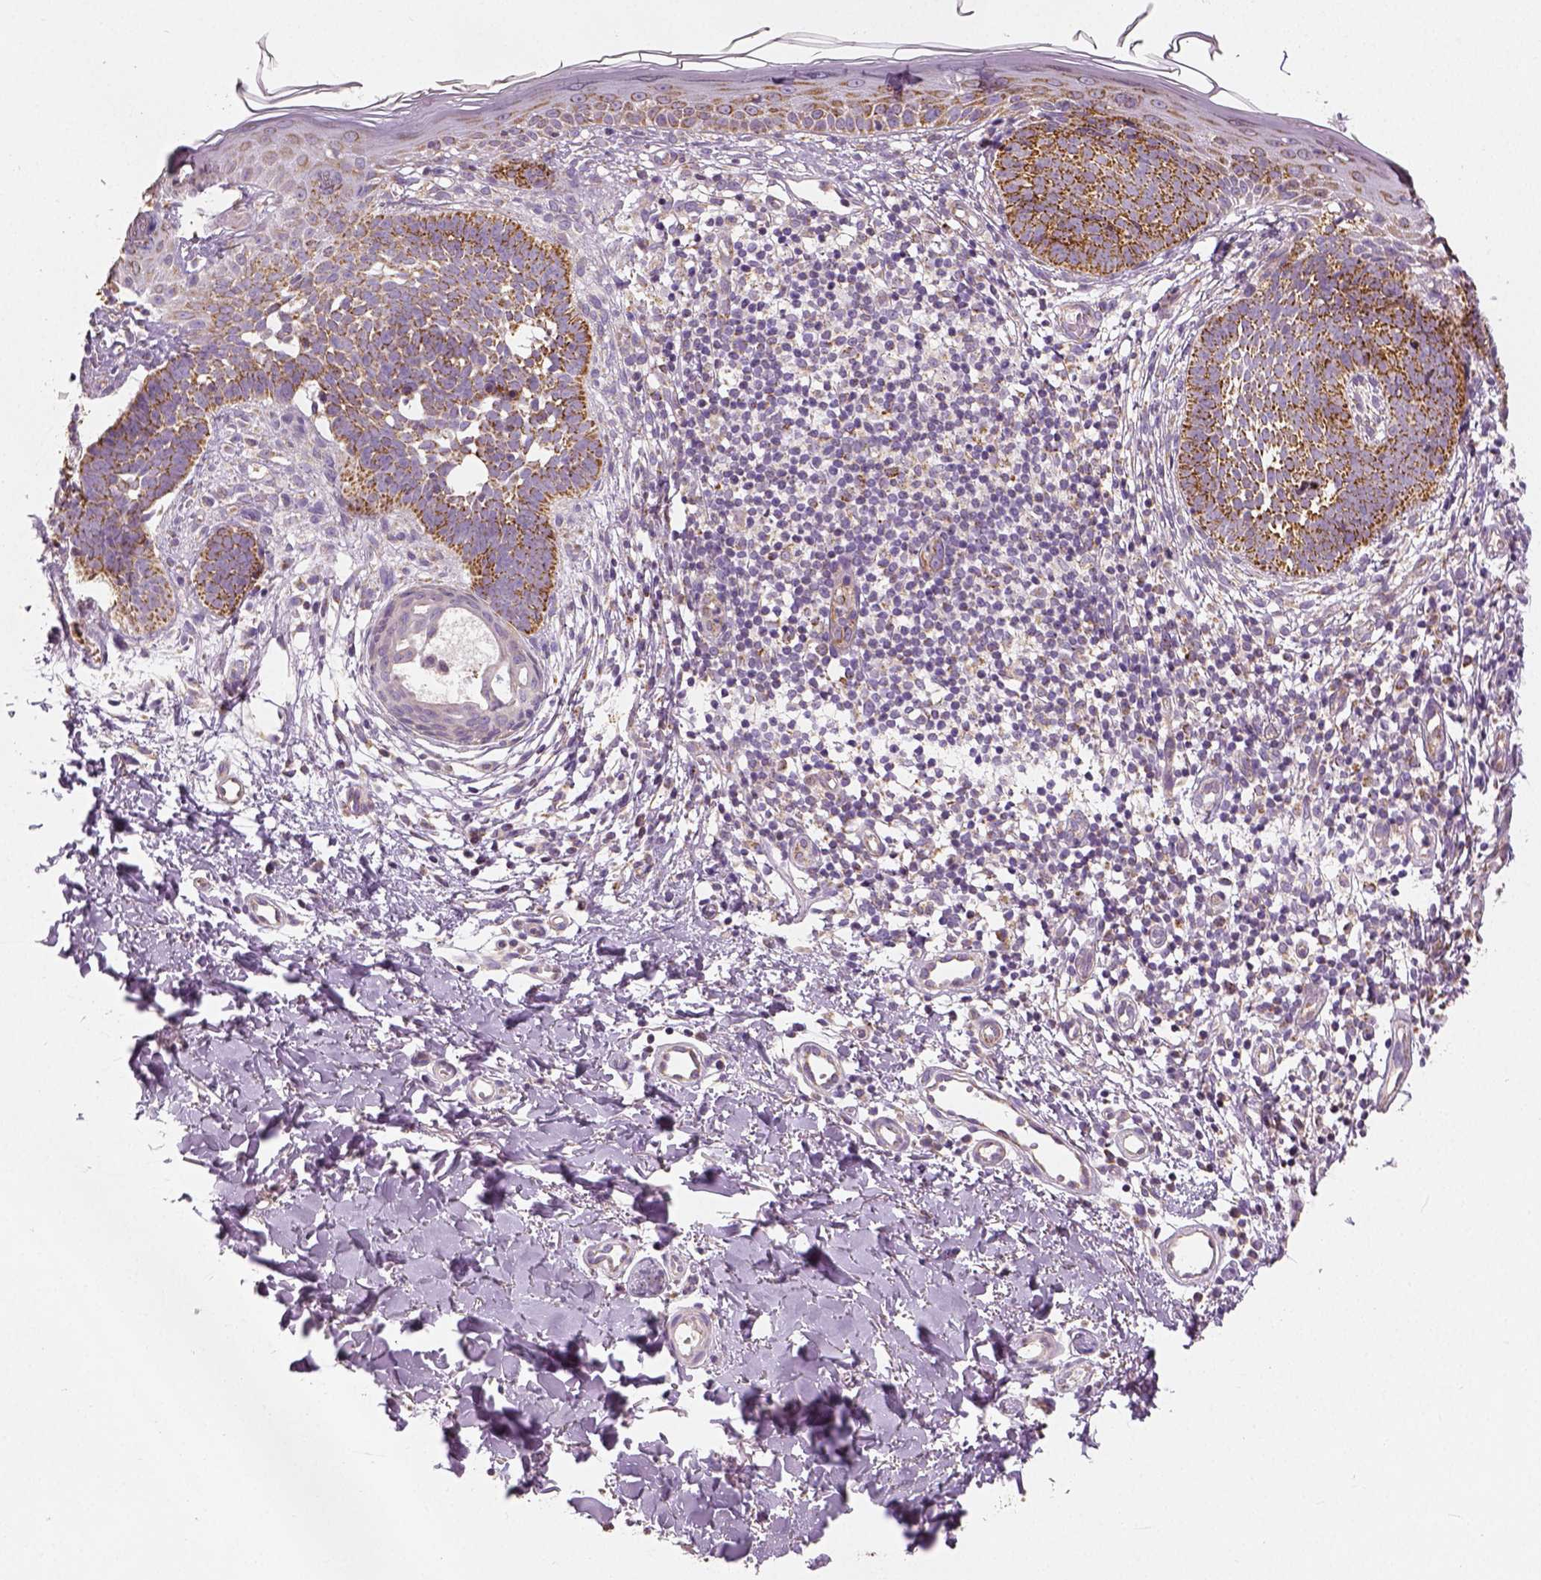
{"staining": {"intensity": "moderate", "quantity": ">75%", "location": "cytoplasmic/membranous"}, "tissue": "skin cancer", "cell_type": "Tumor cells", "image_type": "cancer", "snomed": [{"axis": "morphology", "description": "Basal cell carcinoma"}, {"axis": "topography", "description": "Skin"}], "caption": "DAB (3,3'-diaminobenzidine) immunohistochemical staining of human skin basal cell carcinoma shows moderate cytoplasmic/membranous protein positivity in about >75% of tumor cells.", "gene": "PGAM5", "patient": {"sex": "female", "age": 51}}